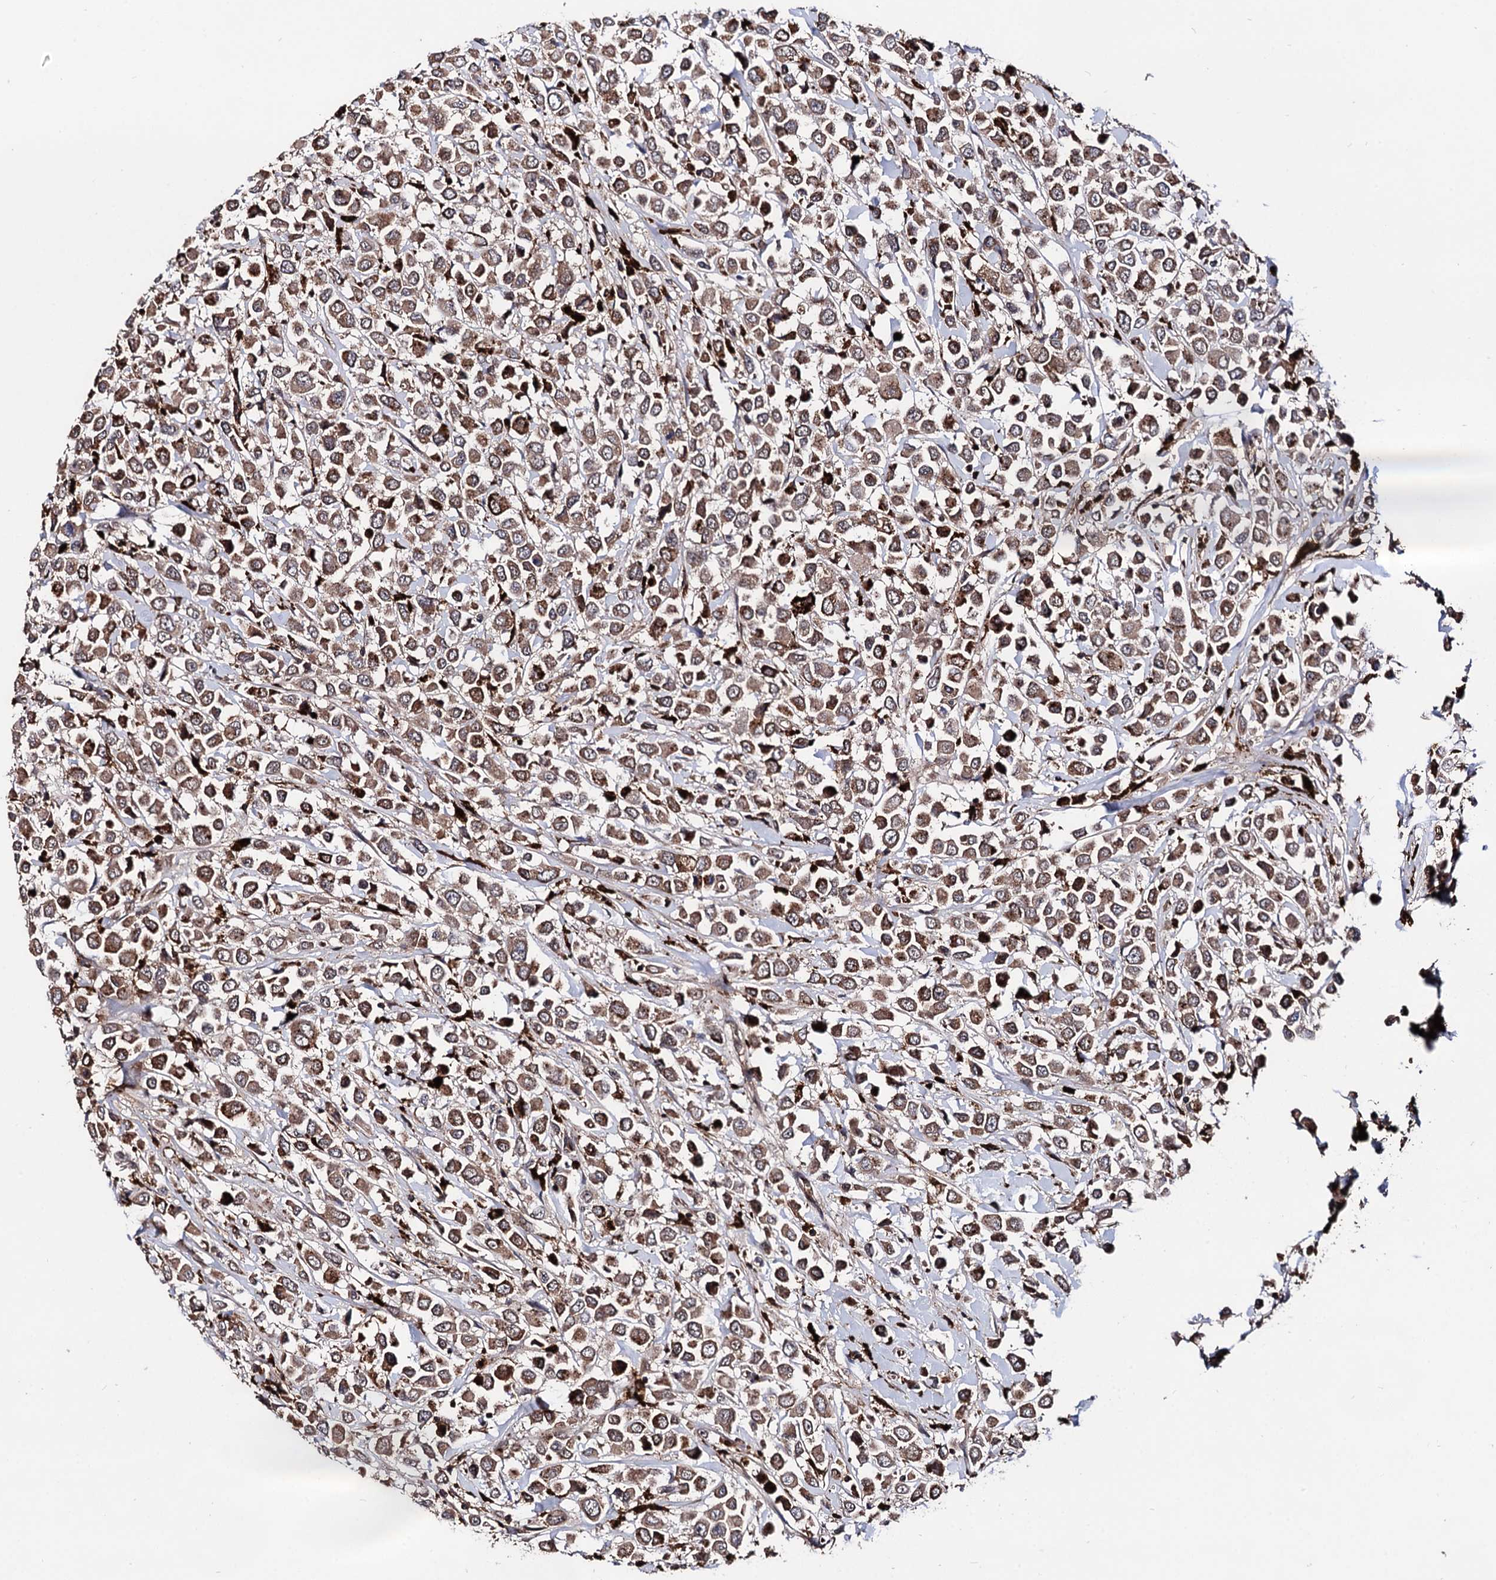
{"staining": {"intensity": "moderate", "quantity": ">75%", "location": "cytoplasmic/membranous"}, "tissue": "breast cancer", "cell_type": "Tumor cells", "image_type": "cancer", "snomed": [{"axis": "morphology", "description": "Duct carcinoma"}, {"axis": "topography", "description": "Breast"}], "caption": "This photomicrograph exhibits IHC staining of human breast cancer, with medium moderate cytoplasmic/membranous staining in about >75% of tumor cells.", "gene": "MICAL2", "patient": {"sex": "female", "age": 61}}